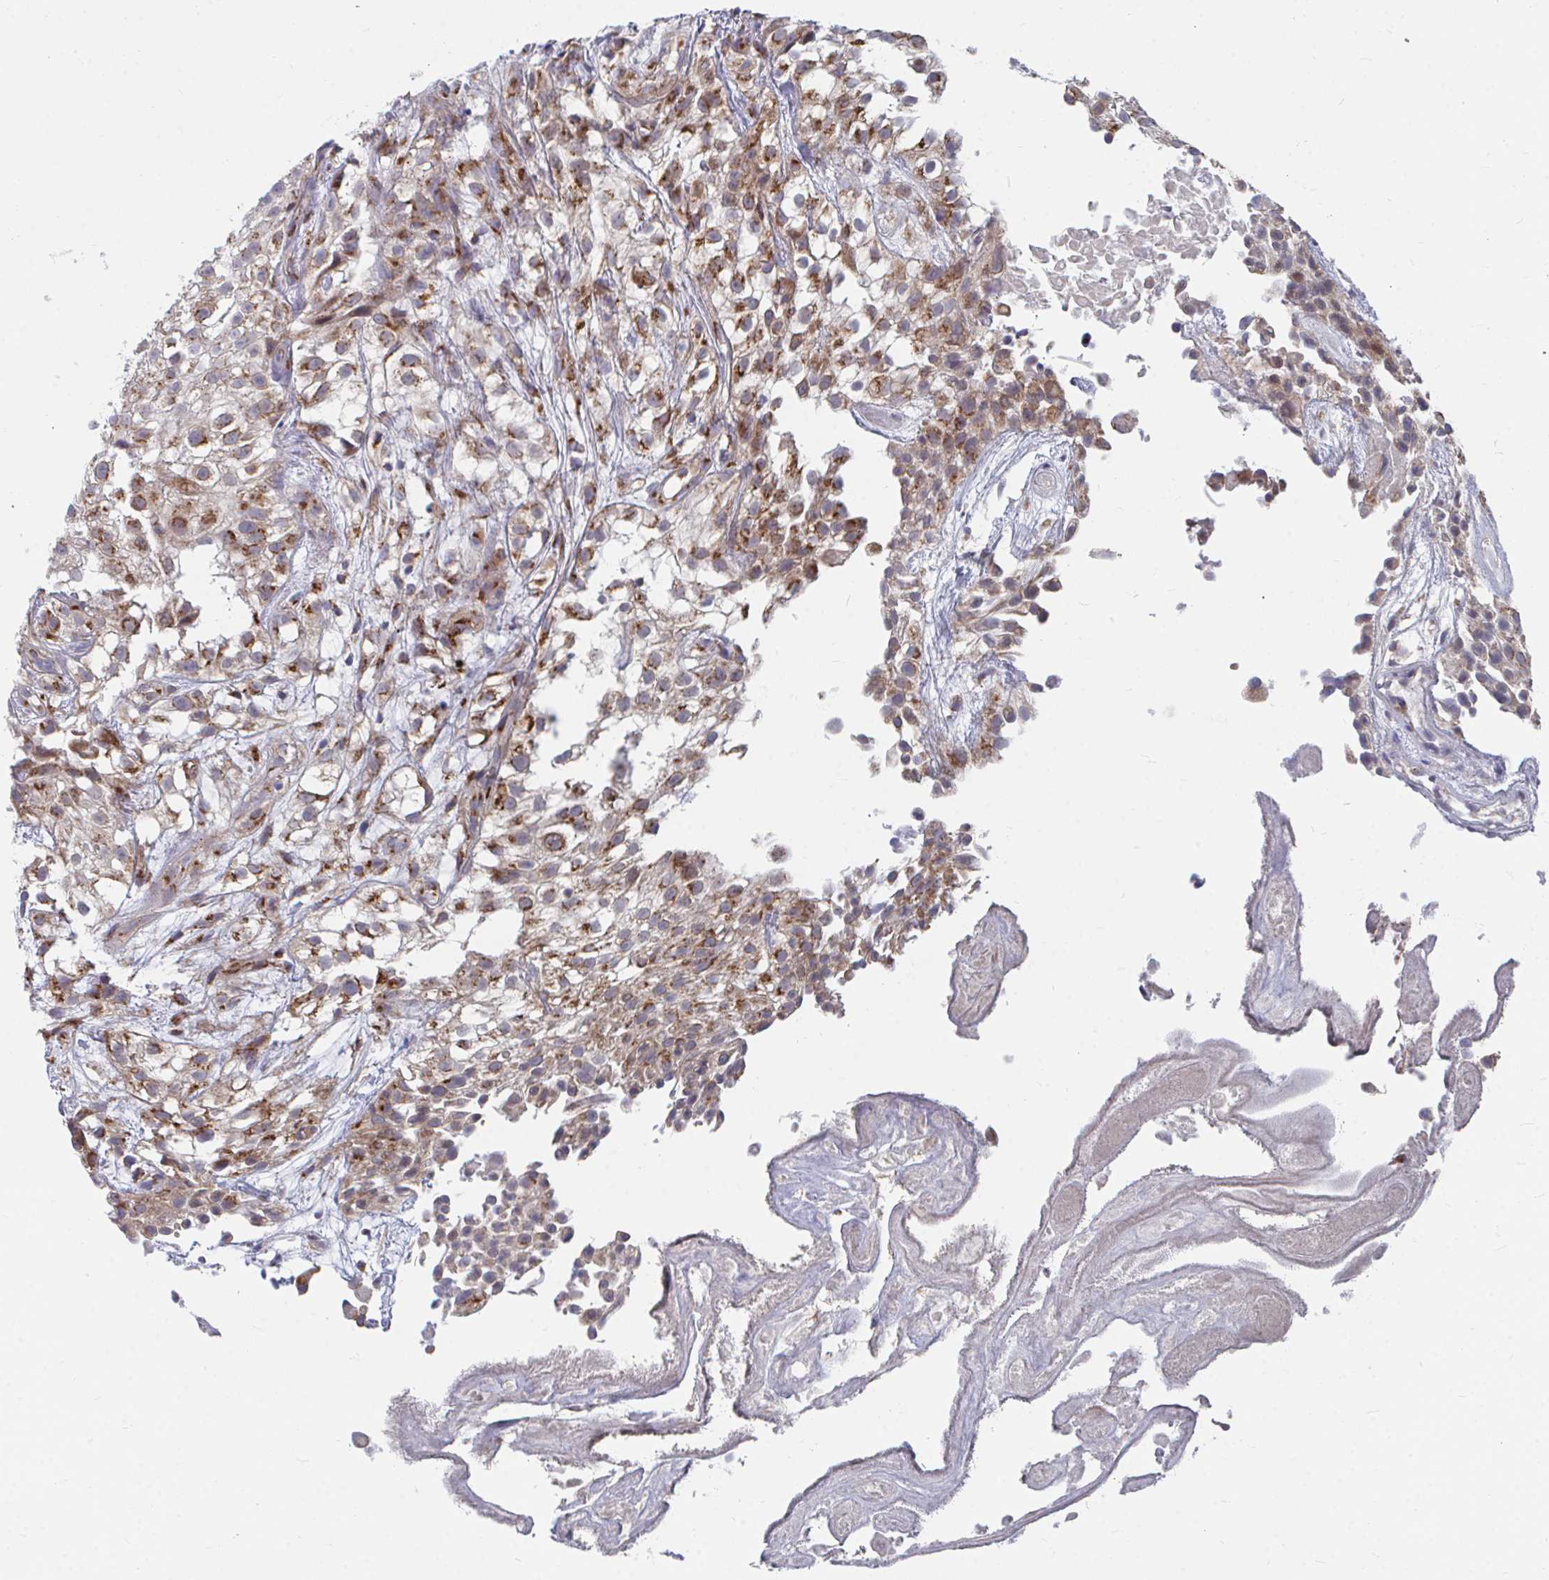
{"staining": {"intensity": "moderate", "quantity": "25%-75%", "location": "cytoplasmic/membranous"}, "tissue": "urothelial cancer", "cell_type": "Tumor cells", "image_type": "cancer", "snomed": [{"axis": "morphology", "description": "Urothelial carcinoma, High grade"}, {"axis": "topography", "description": "Urinary bladder"}], "caption": "Immunohistochemical staining of human urothelial cancer reveals moderate cytoplasmic/membranous protein staining in approximately 25%-75% of tumor cells.", "gene": "PEX3", "patient": {"sex": "male", "age": 56}}